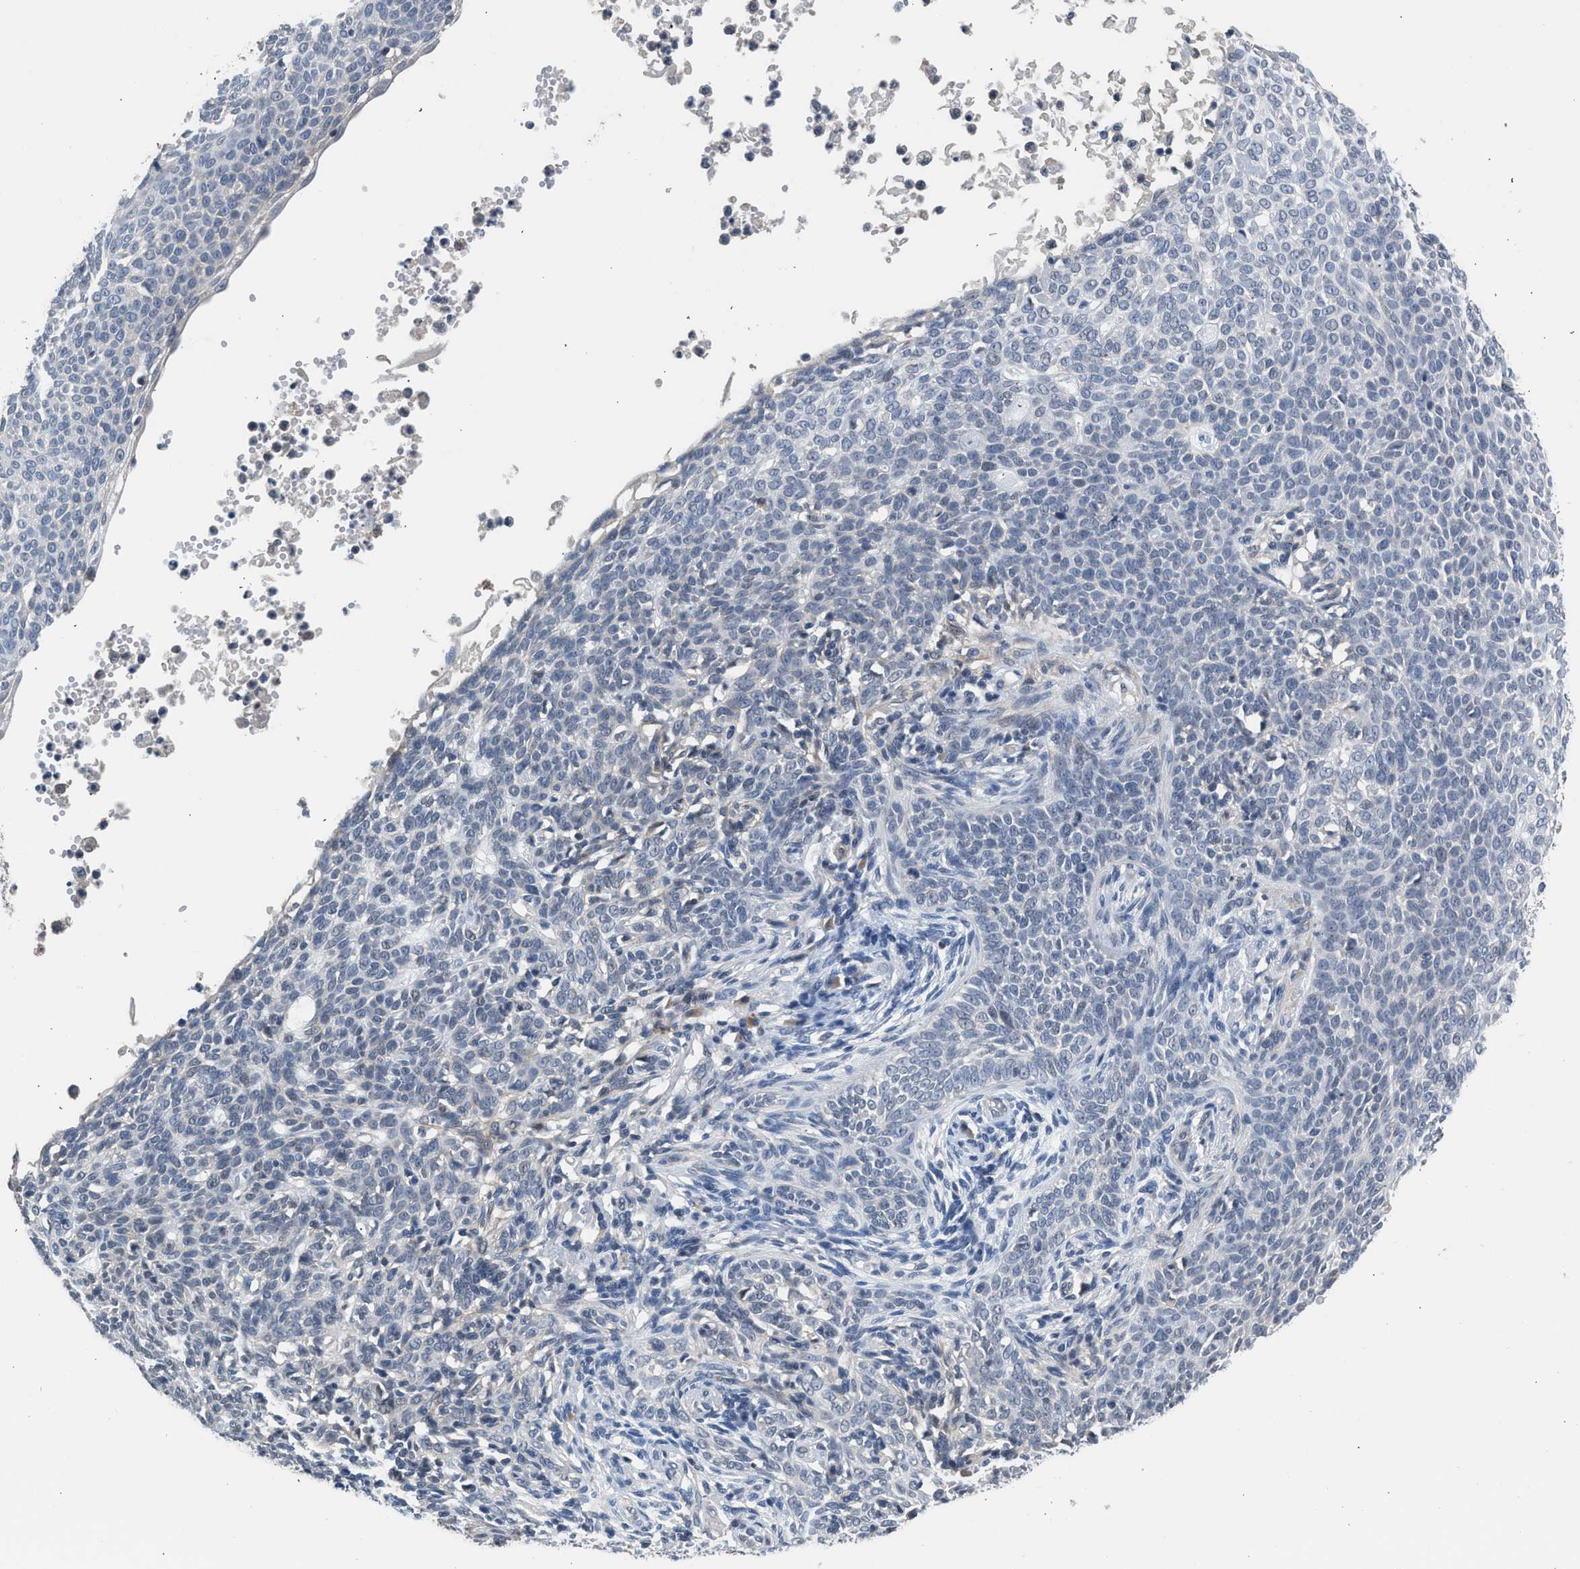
{"staining": {"intensity": "negative", "quantity": "none", "location": "none"}, "tissue": "skin cancer", "cell_type": "Tumor cells", "image_type": "cancer", "snomed": [{"axis": "morphology", "description": "Normal tissue, NOS"}, {"axis": "morphology", "description": "Basal cell carcinoma"}, {"axis": "topography", "description": "Skin"}], "caption": "DAB (3,3'-diaminobenzidine) immunohistochemical staining of human skin cancer demonstrates no significant staining in tumor cells.", "gene": "CSF3R", "patient": {"sex": "male", "age": 87}}